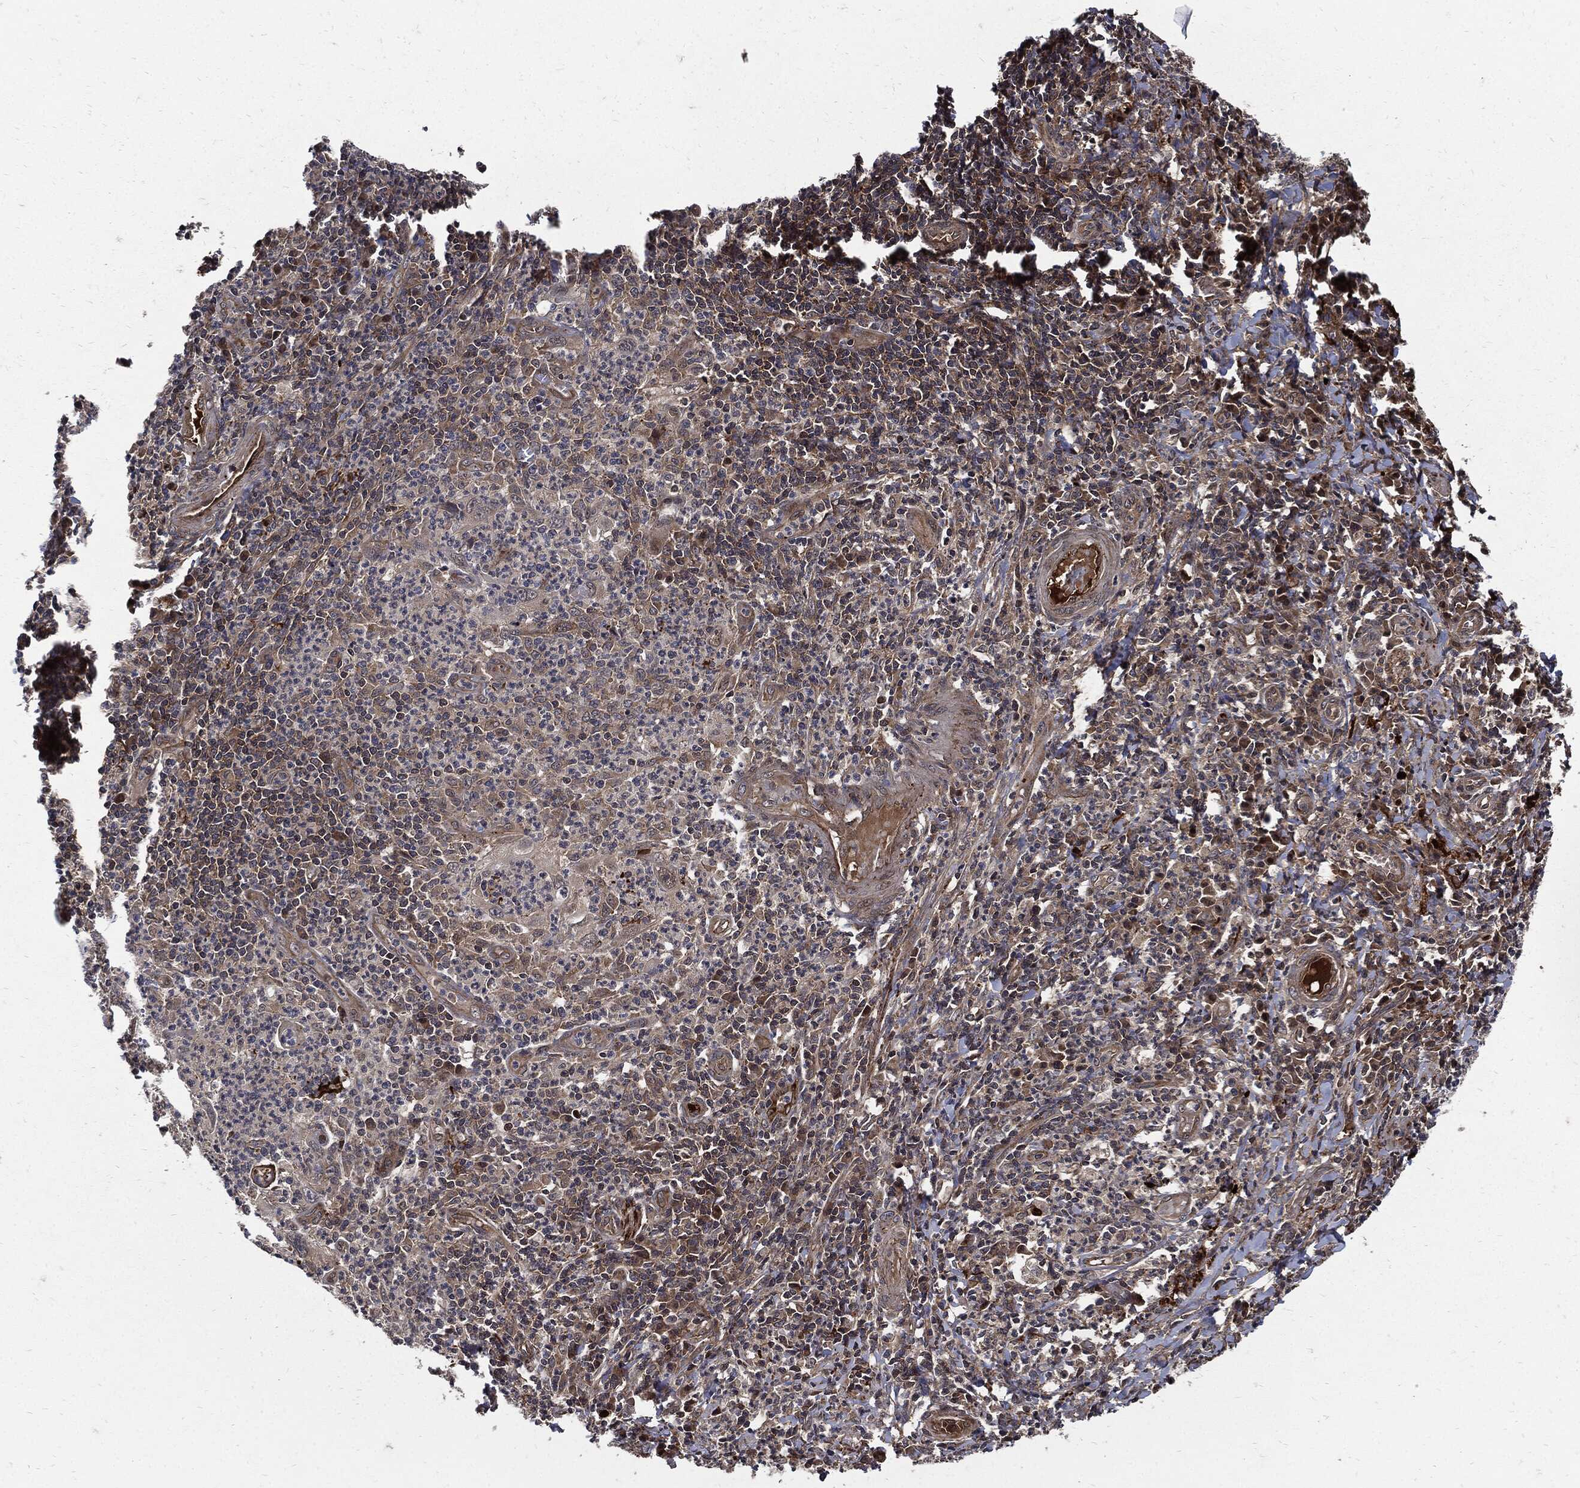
{"staining": {"intensity": "strong", "quantity": "25%-75%", "location": "cytoplasmic/membranous"}, "tissue": "cervical cancer", "cell_type": "Tumor cells", "image_type": "cancer", "snomed": [{"axis": "morphology", "description": "Squamous cell carcinoma, NOS"}, {"axis": "topography", "description": "Cervix"}], "caption": "Protein expression analysis of cervical cancer (squamous cell carcinoma) reveals strong cytoplasmic/membranous positivity in approximately 25%-75% of tumor cells.", "gene": "CLU", "patient": {"sex": "female", "age": 26}}